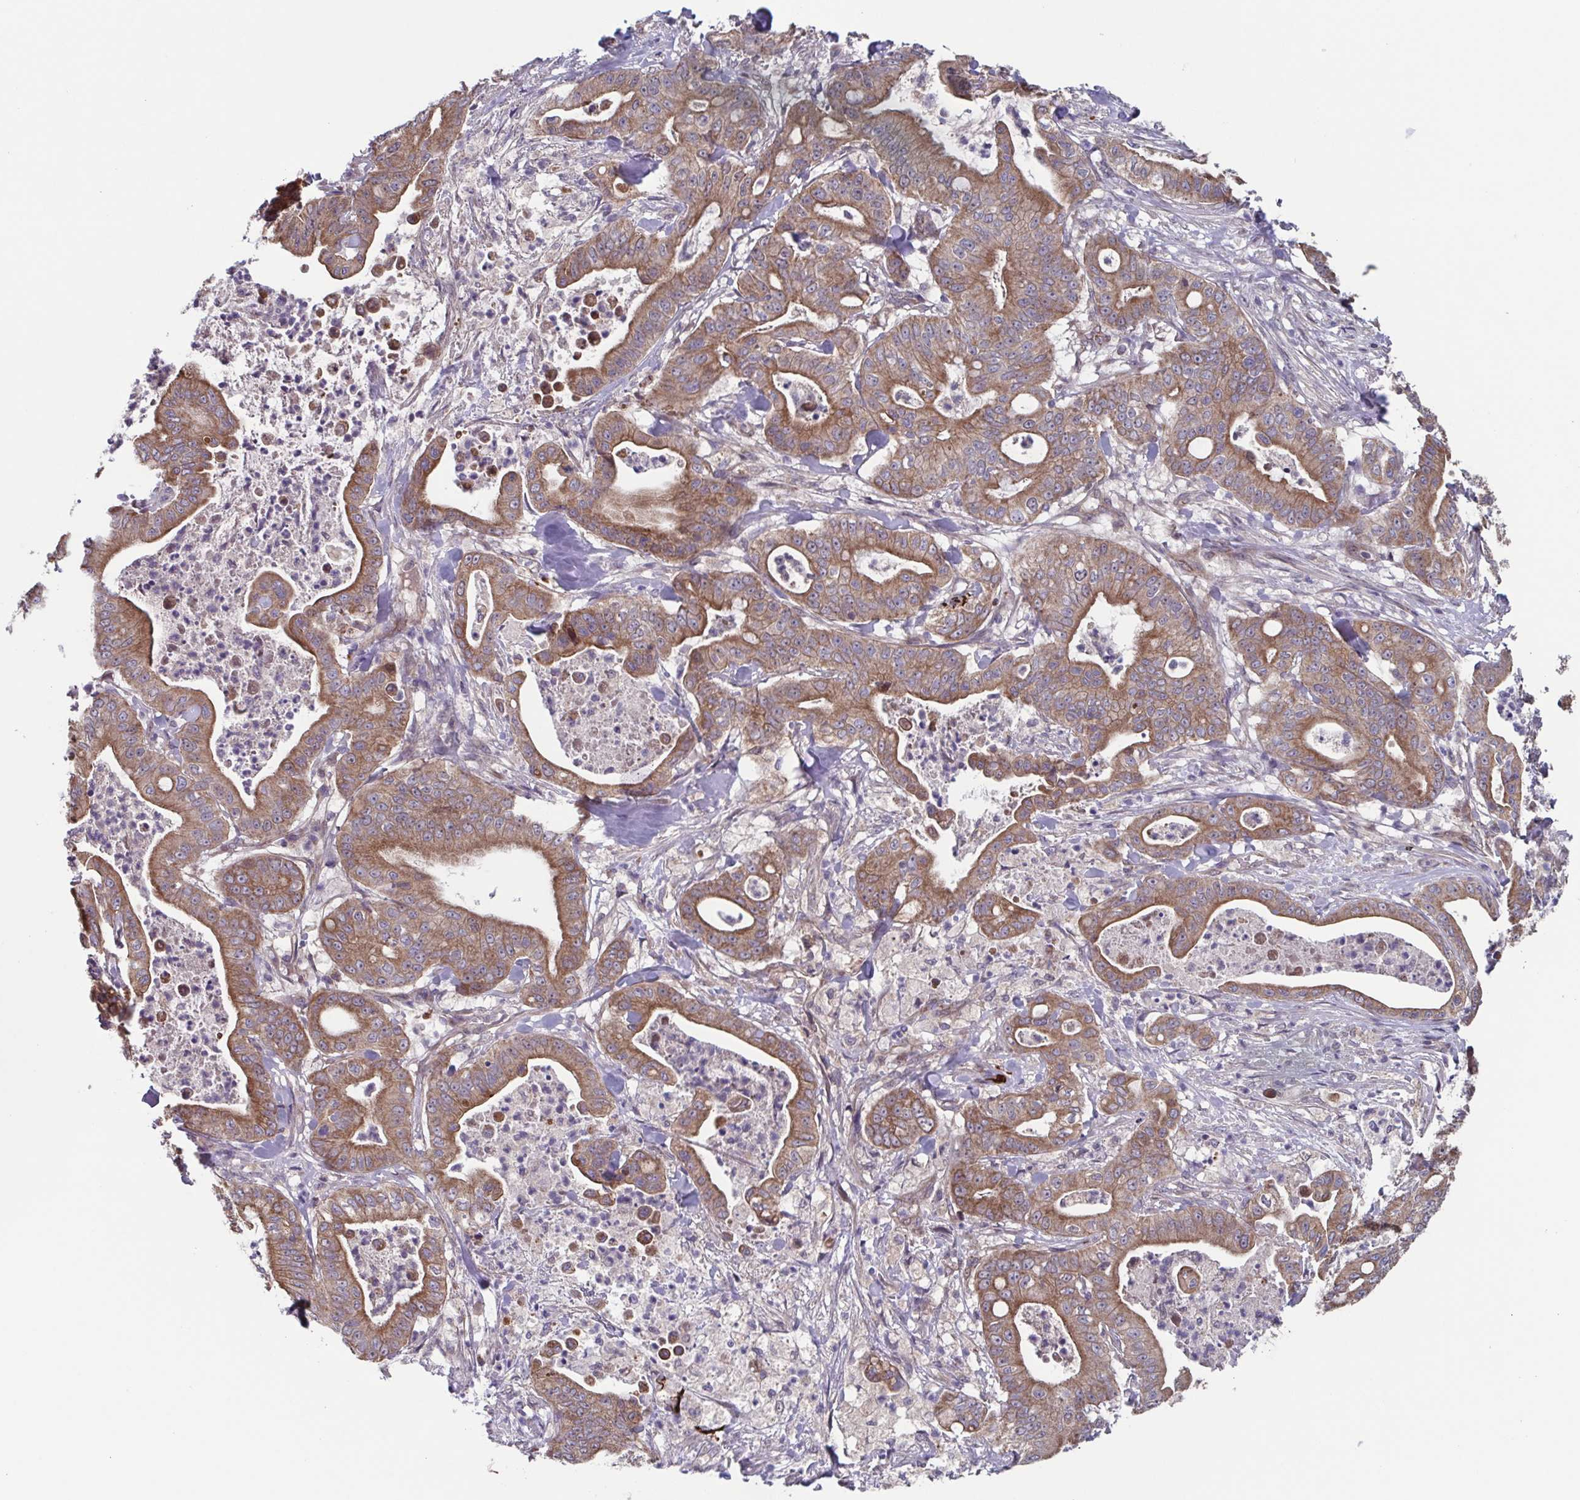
{"staining": {"intensity": "moderate", "quantity": ">75%", "location": "cytoplasmic/membranous"}, "tissue": "pancreatic cancer", "cell_type": "Tumor cells", "image_type": "cancer", "snomed": [{"axis": "morphology", "description": "Adenocarcinoma, NOS"}, {"axis": "topography", "description": "Pancreas"}], "caption": "Pancreatic adenocarcinoma stained for a protein (brown) reveals moderate cytoplasmic/membranous positive positivity in approximately >75% of tumor cells.", "gene": "TTC19", "patient": {"sex": "male", "age": 71}}